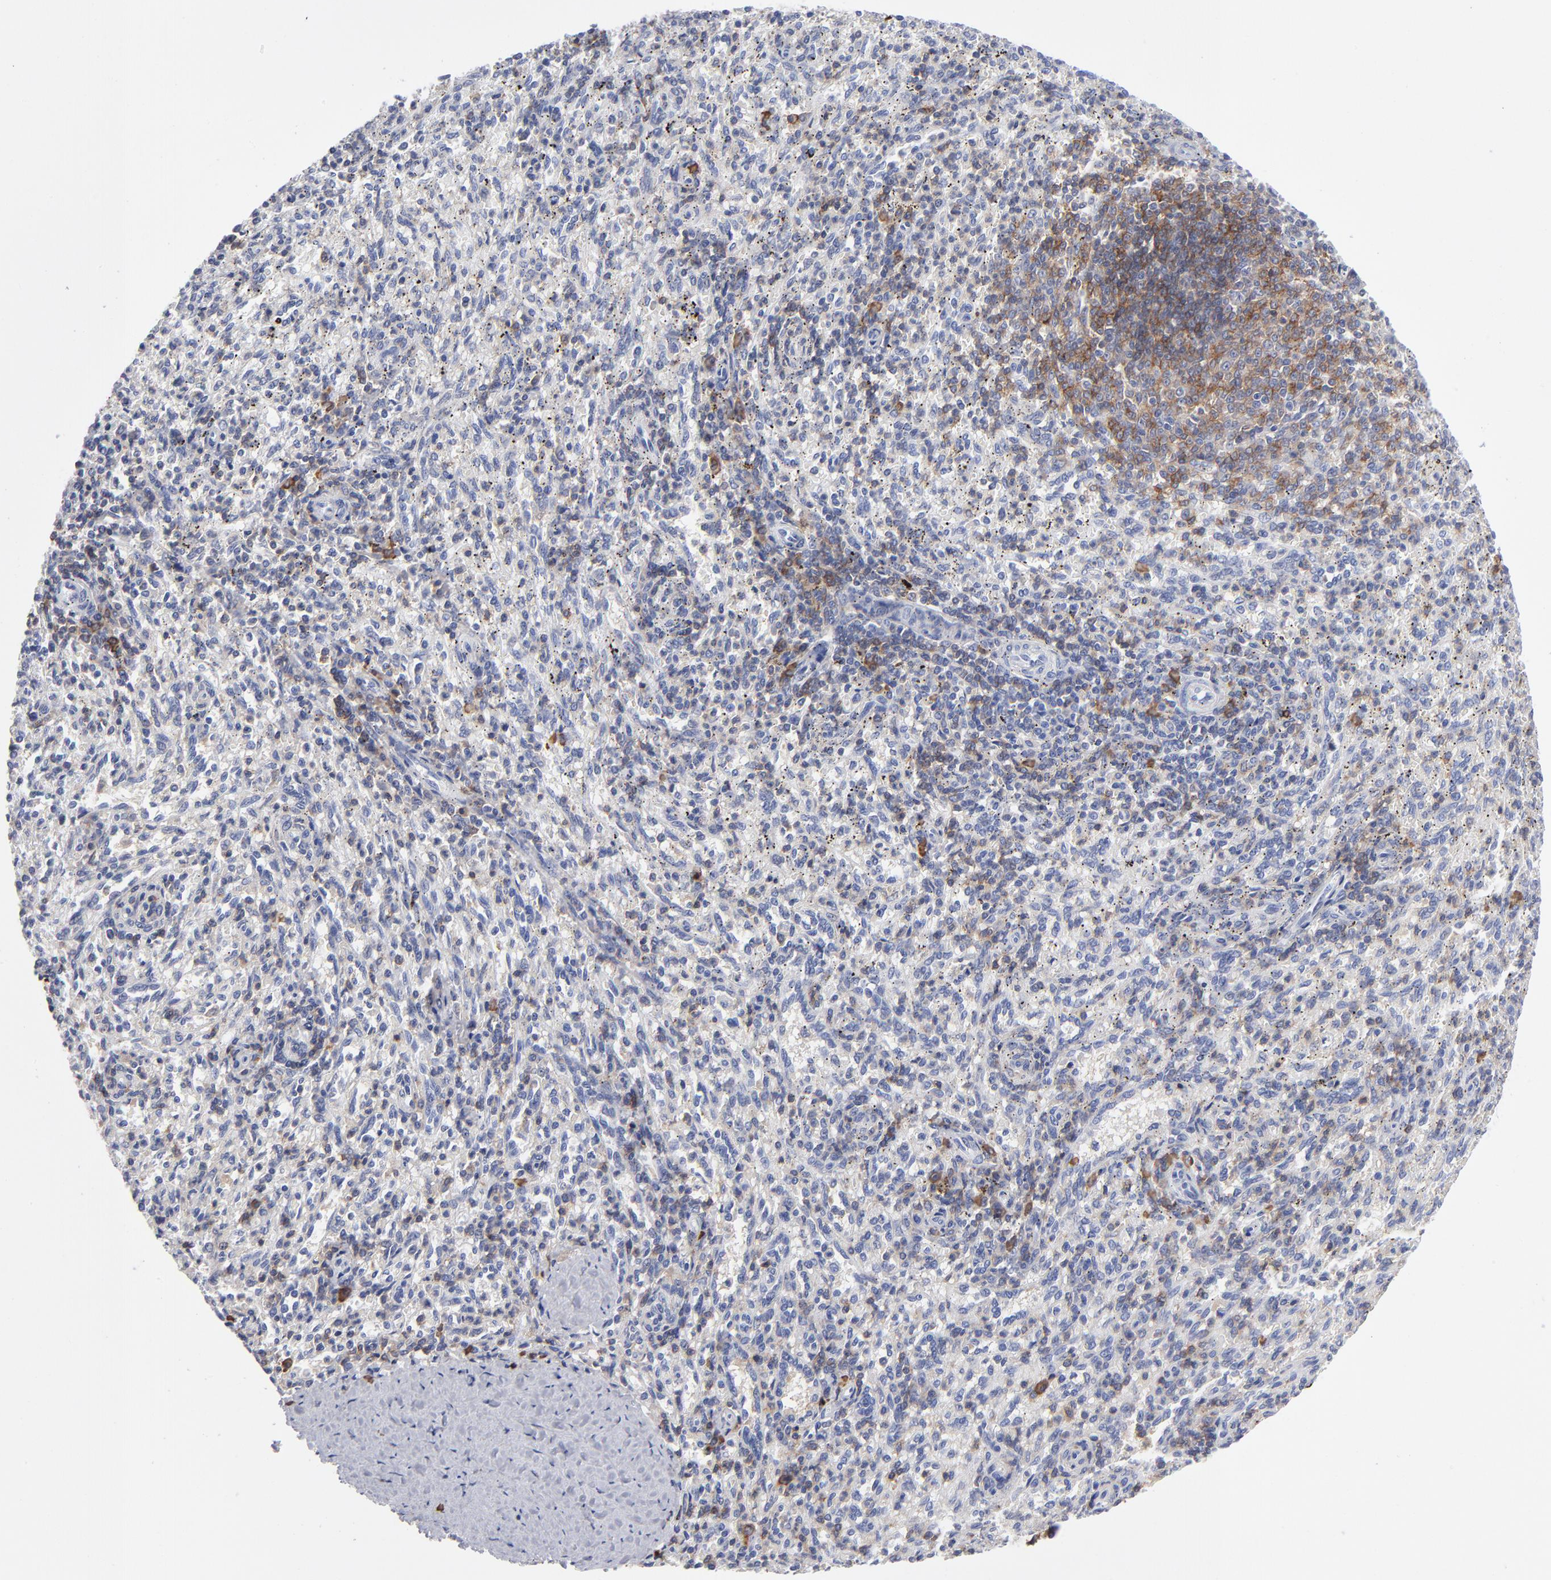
{"staining": {"intensity": "moderate", "quantity": "<25%", "location": "cytoplasmic/membranous"}, "tissue": "spleen", "cell_type": "Cells in red pulp", "image_type": "normal", "snomed": [{"axis": "morphology", "description": "Normal tissue, NOS"}, {"axis": "topography", "description": "Spleen"}], "caption": "Immunohistochemistry (DAB (3,3'-diaminobenzidine)) staining of normal human spleen displays moderate cytoplasmic/membranous protein staining in approximately <25% of cells in red pulp. The protein of interest is stained brown, and the nuclei are stained in blue (DAB IHC with brightfield microscopy, high magnification).", "gene": "LAT2", "patient": {"sex": "female", "age": 10}}